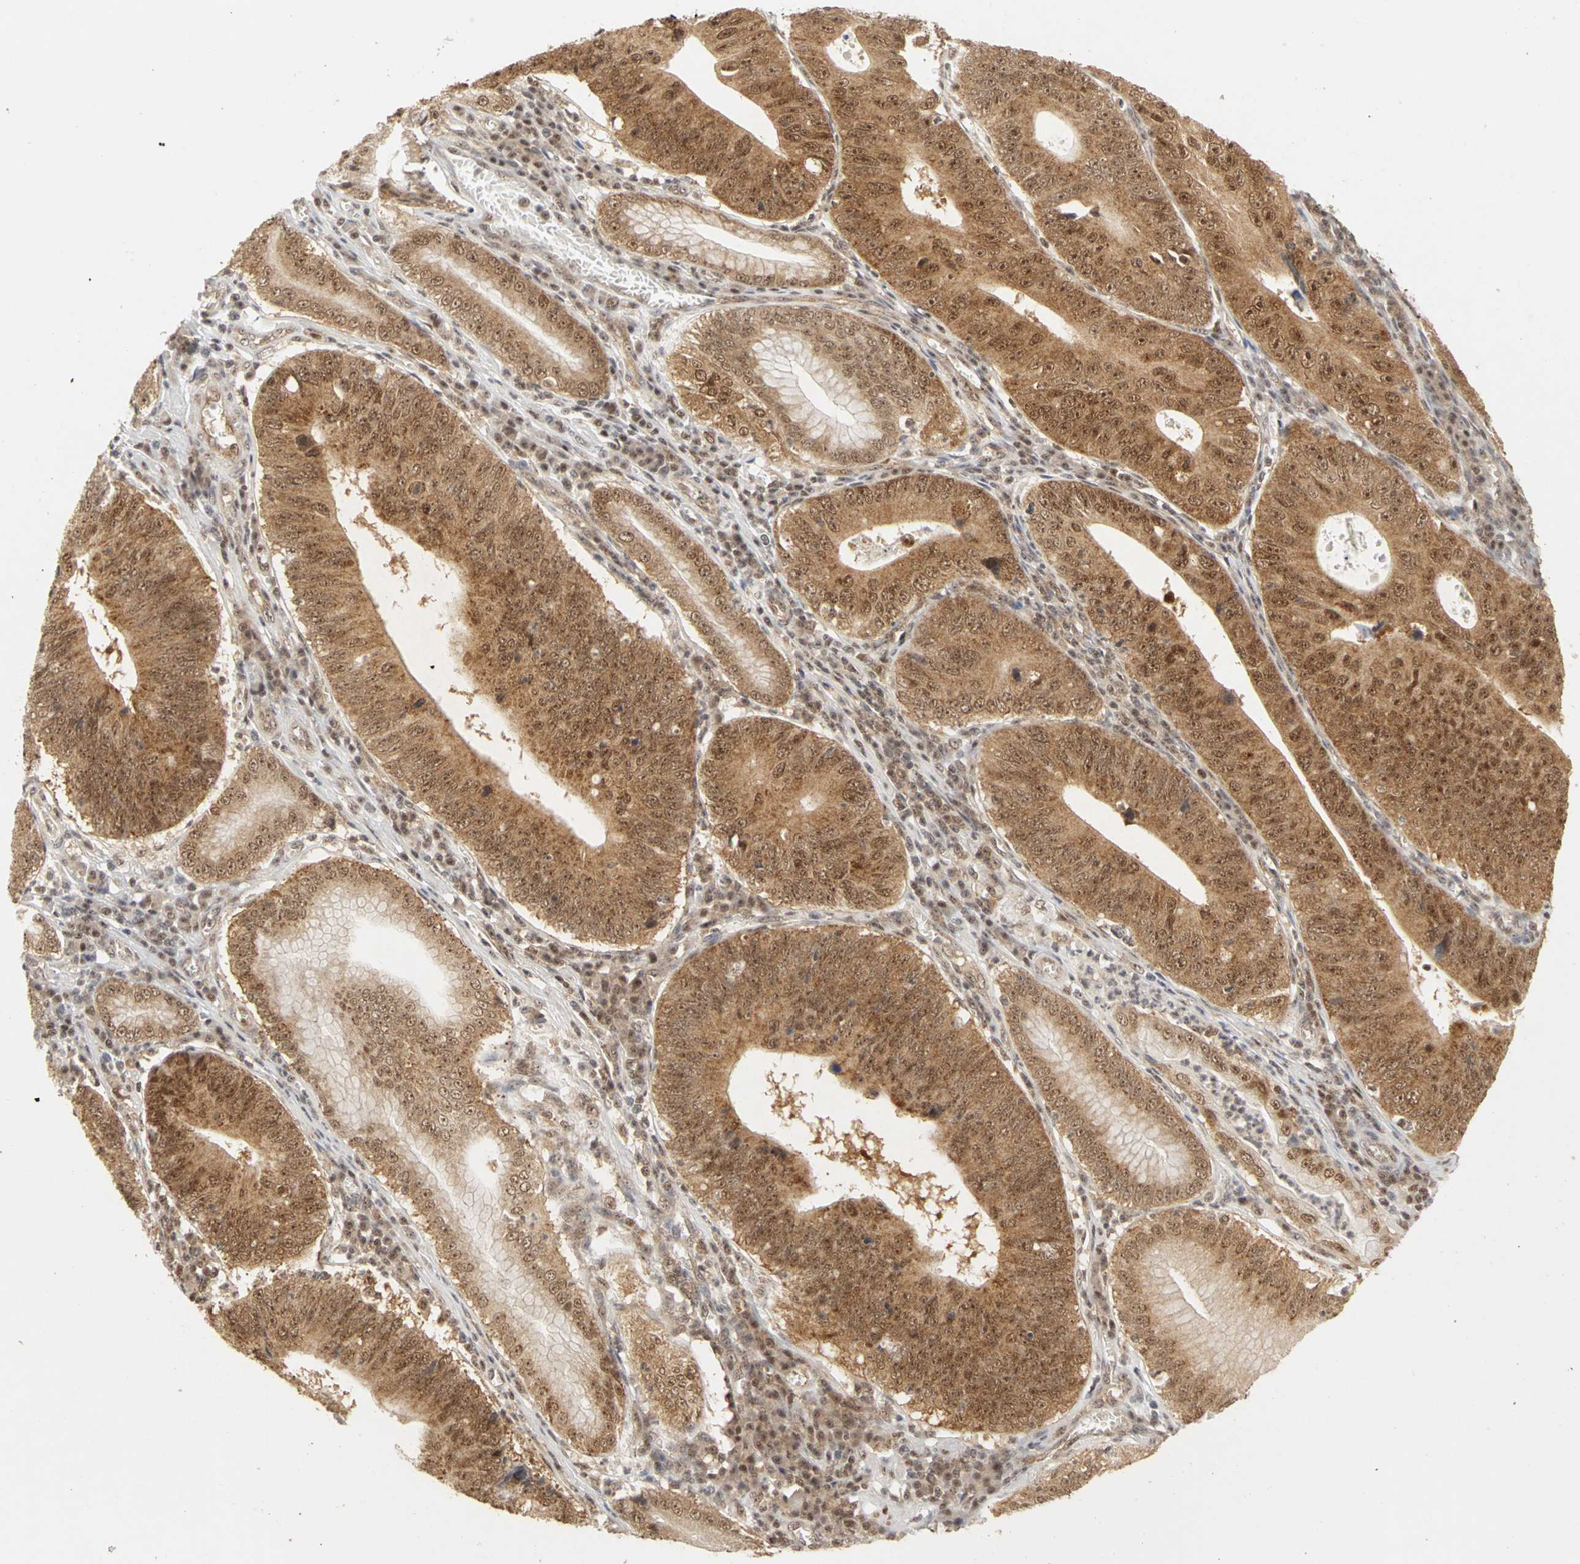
{"staining": {"intensity": "moderate", "quantity": ">75%", "location": "cytoplasmic/membranous,nuclear"}, "tissue": "stomach cancer", "cell_type": "Tumor cells", "image_type": "cancer", "snomed": [{"axis": "morphology", "description": "Adenocarcinoma, NOS"}, {"axis": "topography", "description": "Stomach"}], "caption": "The image displays immunohistochemical staining of stomach cancer (adenocarcinoma). There is moderate cytoplasmic/membranous and nuclear expression is present in about >75% of tumor cells.", "gene": "CSNK2B", "patient": {"sex": "male", "age": 59}}